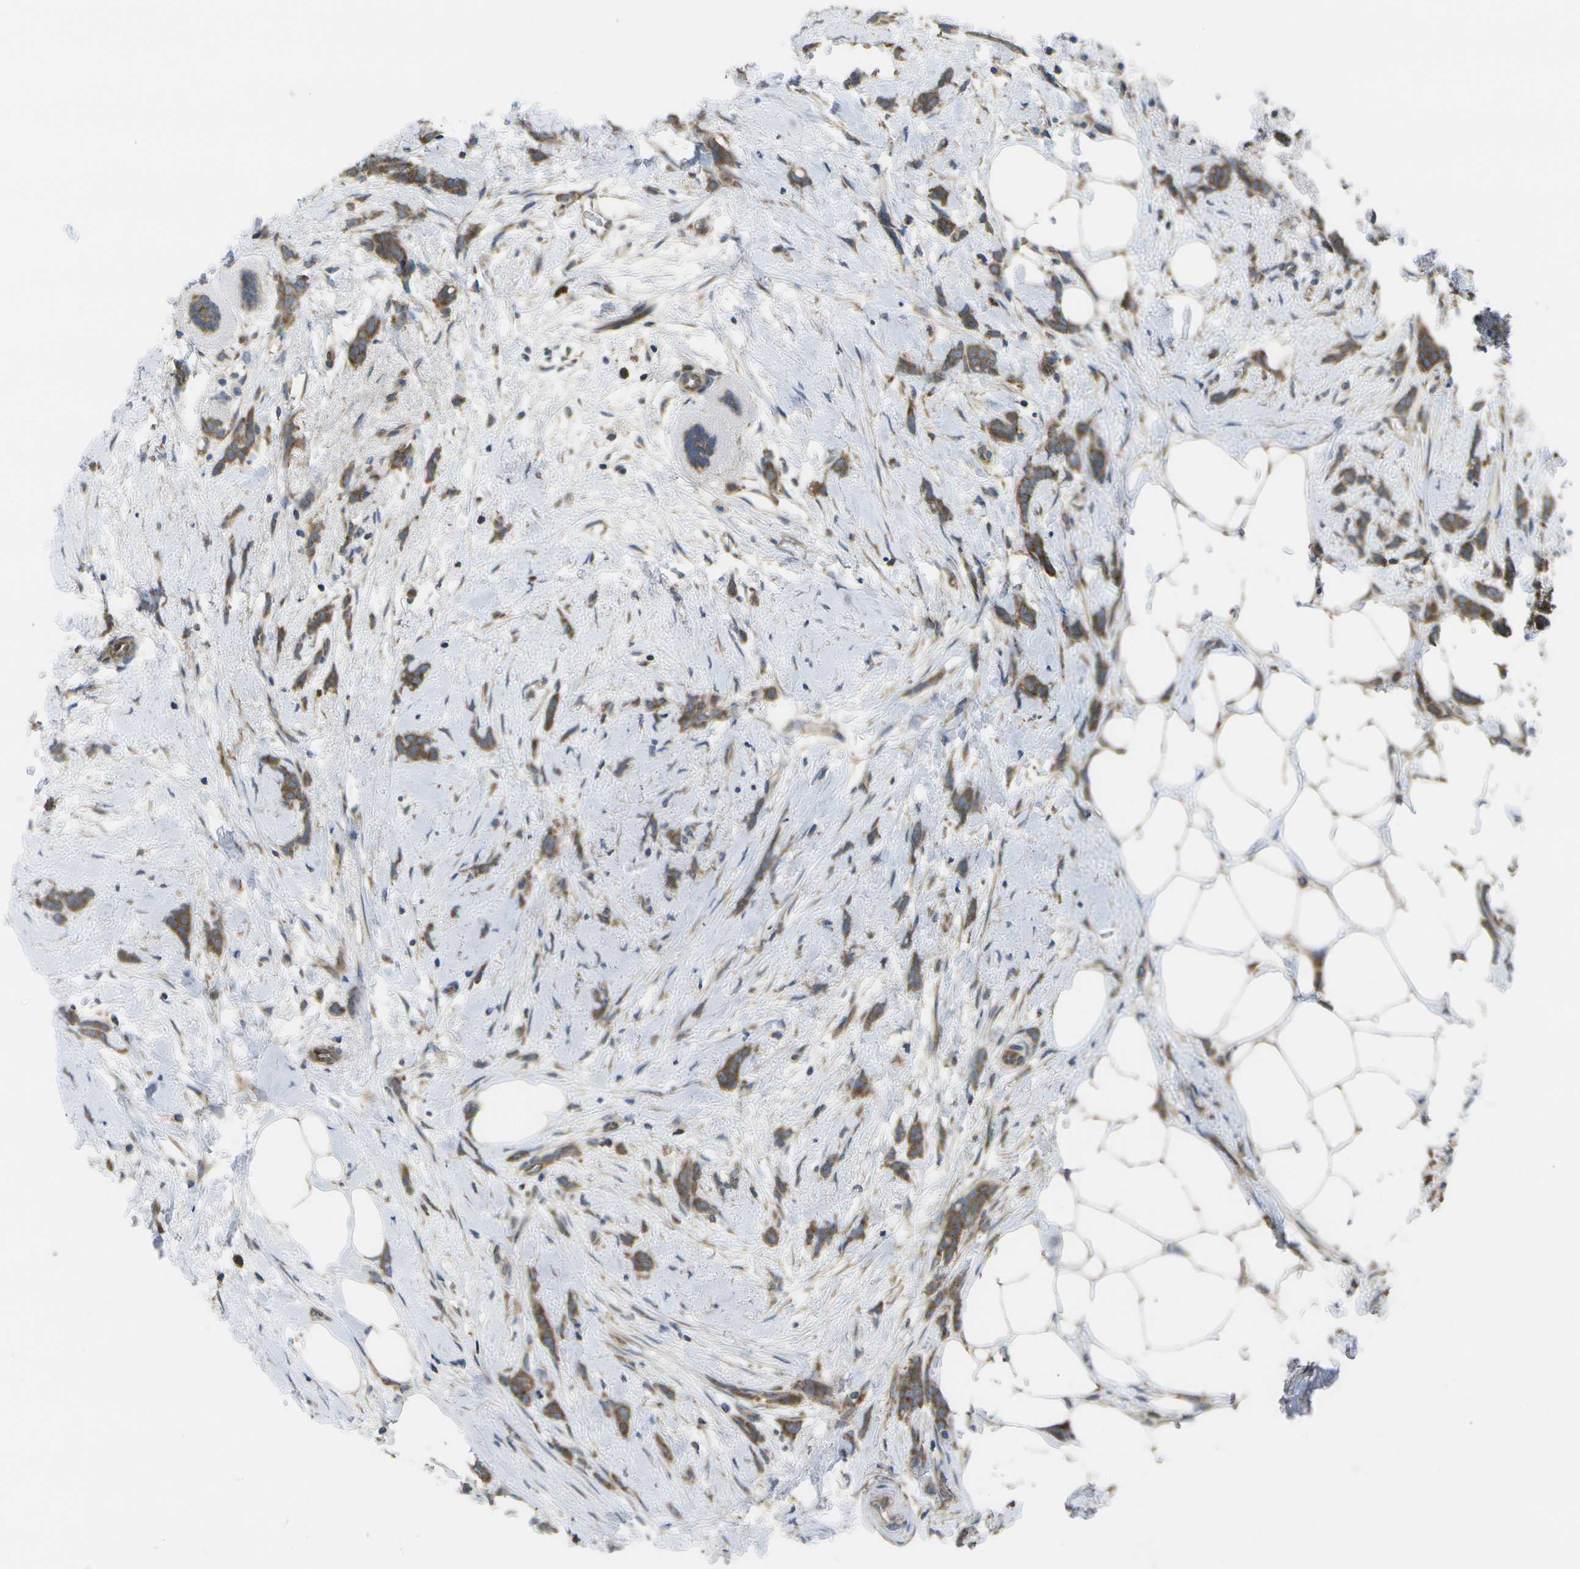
{"staining": {"intensity": "strong", "quantity": ">75%", "location": "cytoplasmic/membranous"}, "tissue": "breast cancer", "cell_type": "Tumor cells", "image_type": "cancer", "snomed": [{"axis": "morphology", "description": "Lobular carcinoma, in situ"}, {"axis": "morphology", "description": "Lobular carcinoma"}, {"axis": "topography", "description": "Breast"}], "caption": "Breast cancer (lobular carcinoma in situ) stained with IHC exhibits strong cytoplasmic/membranous staining in about >75% of tumor cells.", "gene": "DPM3", "patient": {"sex": "female", "age": 41}}